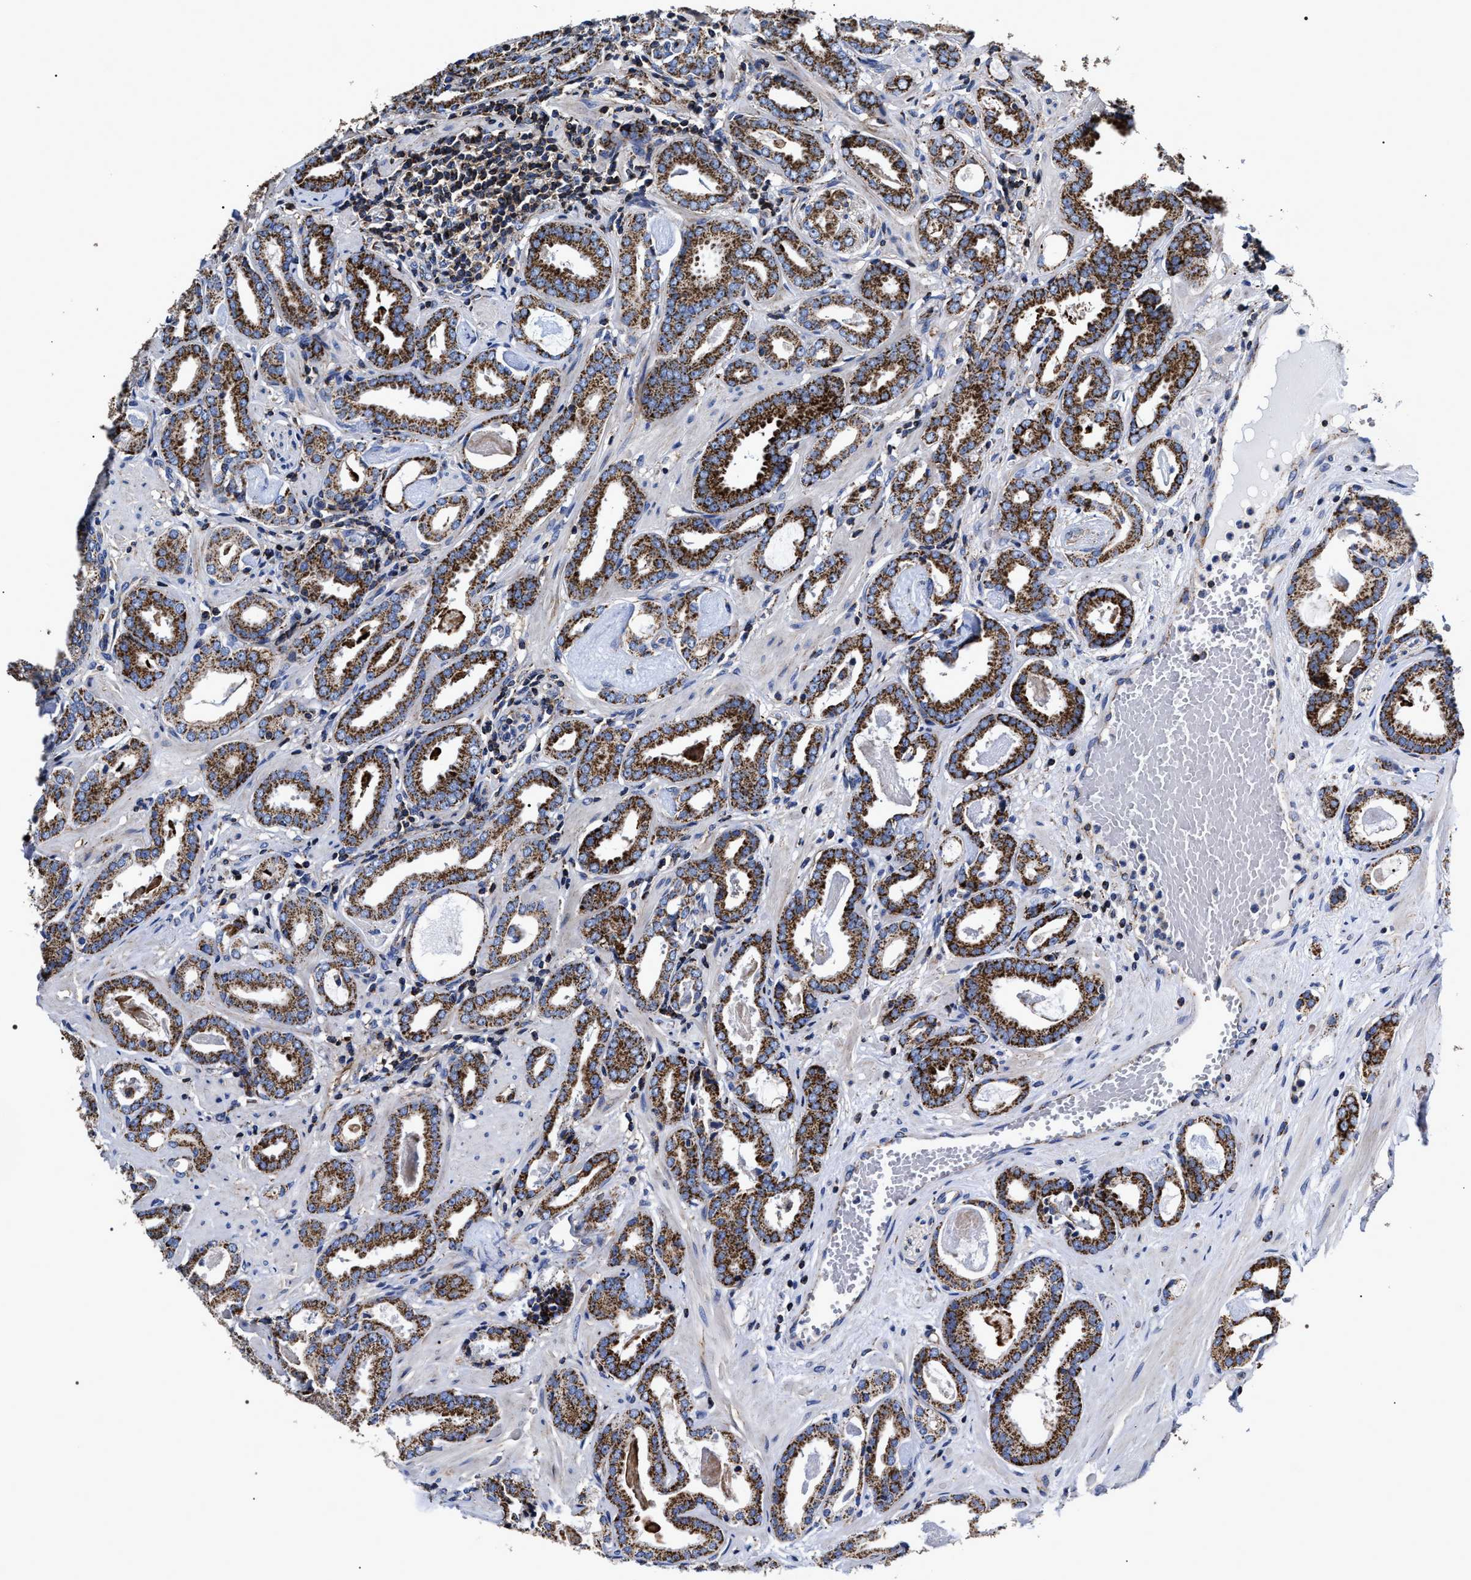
{"staining": {"intensity": "strong", "quantity": ">75%", "location": "cytoplasmic/membranous"}, "tissue": "prostate cancer", "cell_type": "Tumor cells", "image_type": "cancer", "snomed": [{"axis": "morphology", "description": "Adenocarcinoma, Low grade"}, {"axis": "topography", "description": "Prostate"}], "caption": "Immunohistochemistry micrograph of neoplastic tissue: prostate cancer (adenocarcinoma (low-grade)) stained using immunohistochemistry (IHC) exhibits high levels of strong protein expression localized specifically in the cytoplasmic/membranous of tumor cells, appearing as a cytoplasmic/membranous brown color.", "gene": "COG5", "patient": {"sex": "male", "age": 53}}